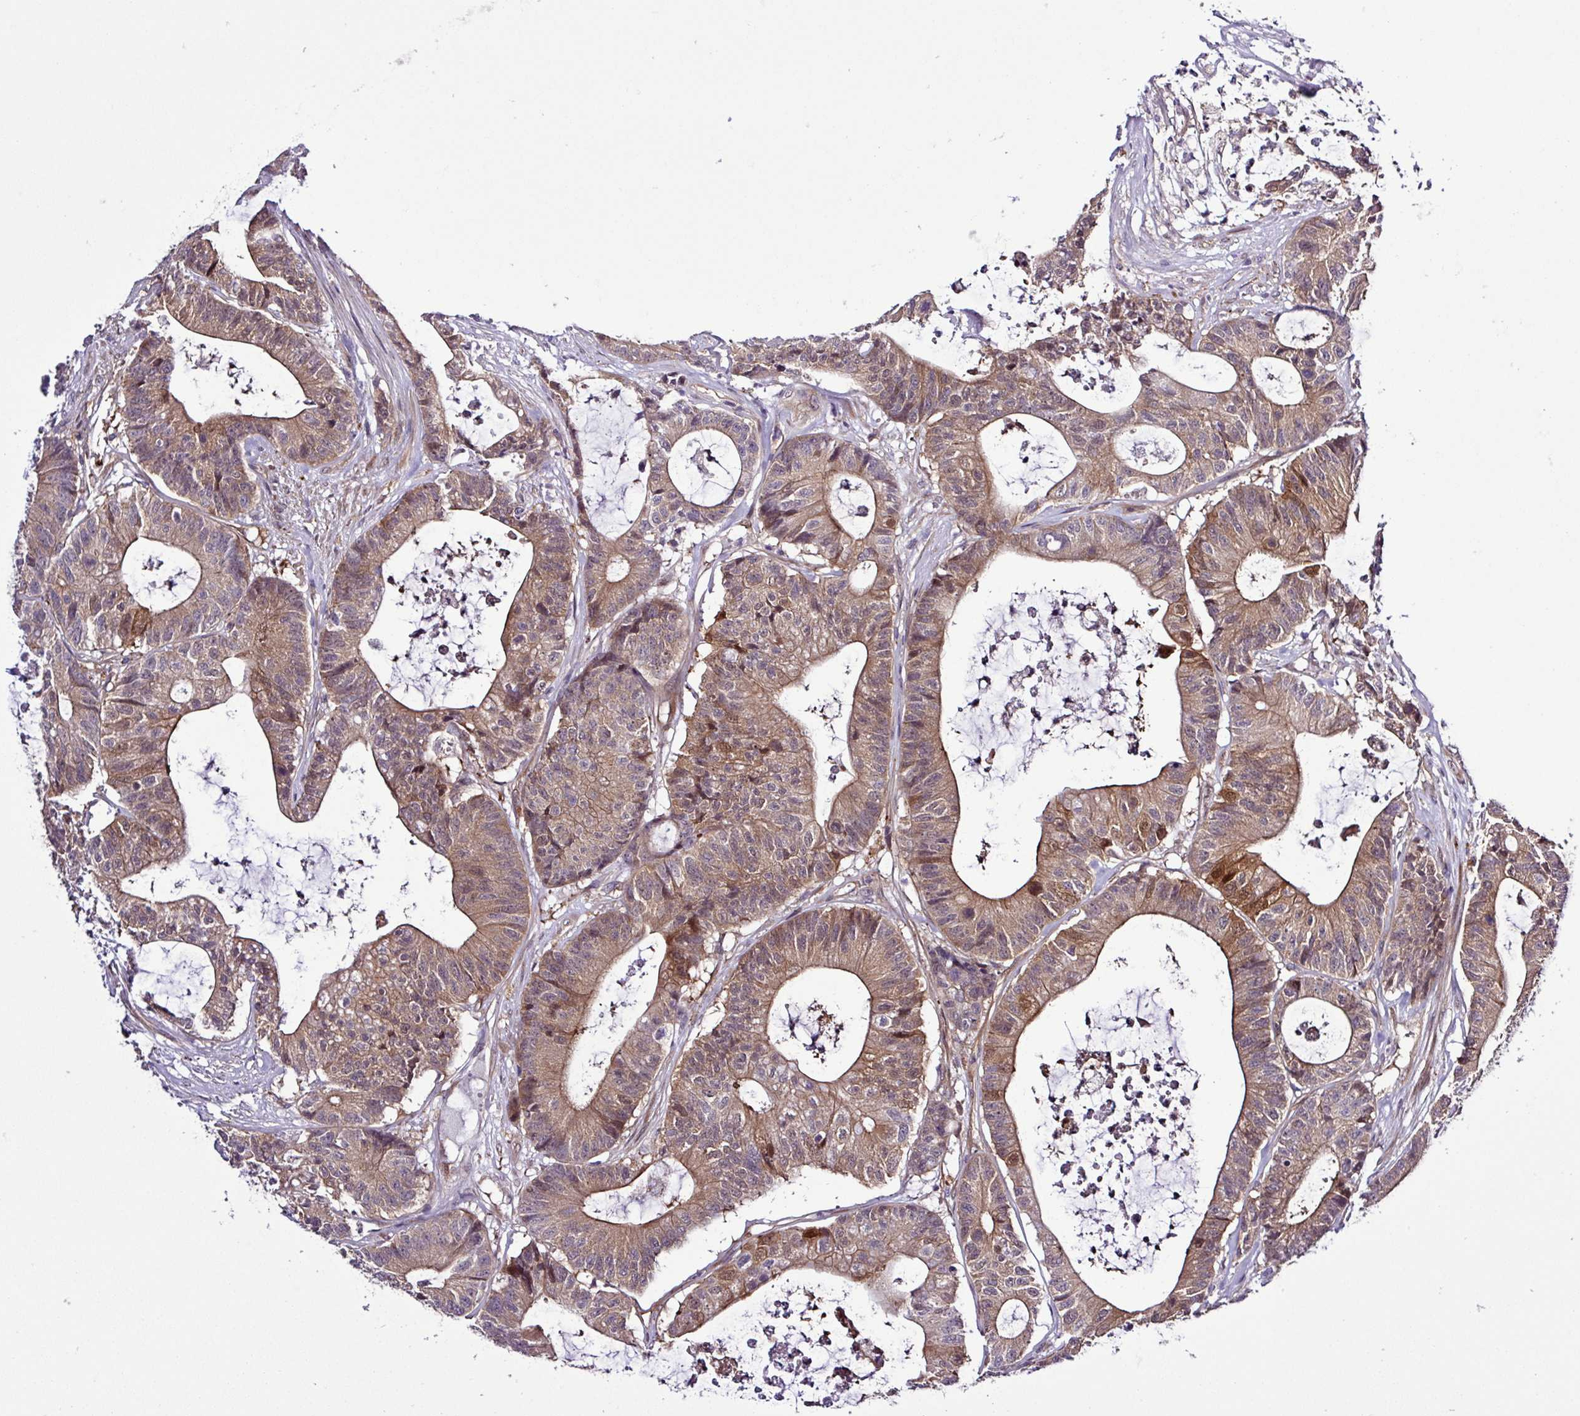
{"staining": {"intensity": "weak", "quantity": ">75%", "location": "cytoplasmic/membranous,nuclear"}, "tissue": "colorectal cancer", "cell_type": "Tumor cells", "image_type": "cancer", "snomed": [{"axis": "morphology", "description": "Adenocarcinoma, NOS"}, {"axis": "topography", "description": "Colon"}], "caption": "A brown stain shows weak cytoplasmic/membranous and nuclear positivity of a protein in colorectal adenocarcinoma tumor cells.", "gene": "CARHSP1", "patient": {"sex": "female", "age": 84}}